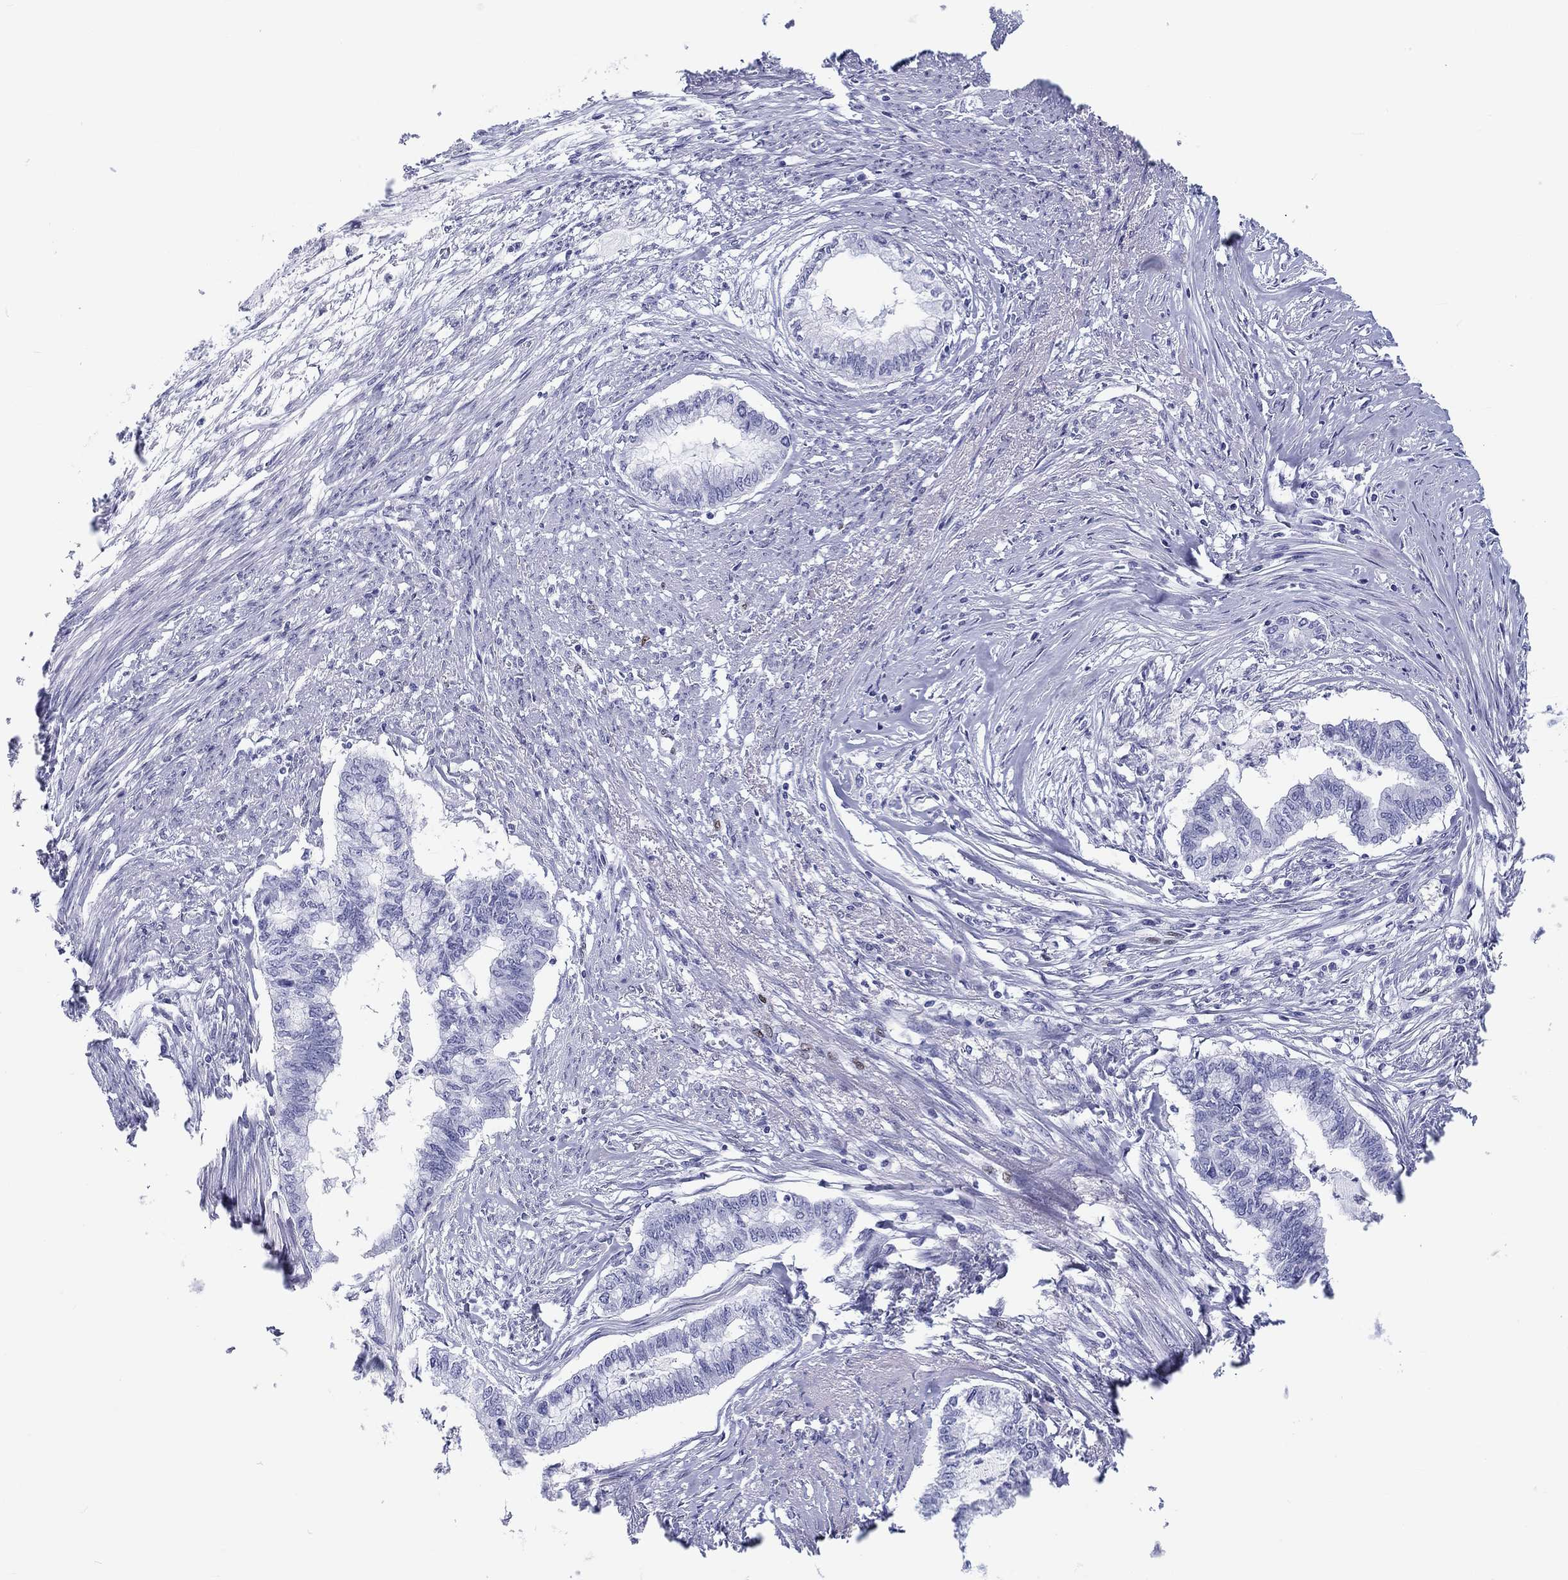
{"staining": {"intensity": "negative", "quantity": "none", "location": "none"}, "tissue": "endometrial cancer", "cell_type": "Tumor cells", "image_type": "cancer", "snomed": [{"axis": "morphology", "description": "Adenocarcinoma, NOS"}, {"axis": "topography", "description": "Endometrium"}], "caption": "The photomicrograph demonstrates no significant positivity in tumor cells of adenocarcinoma (endometrial).", "gene": "H1-1", "patient": {"sex": "female", "age": 79}}